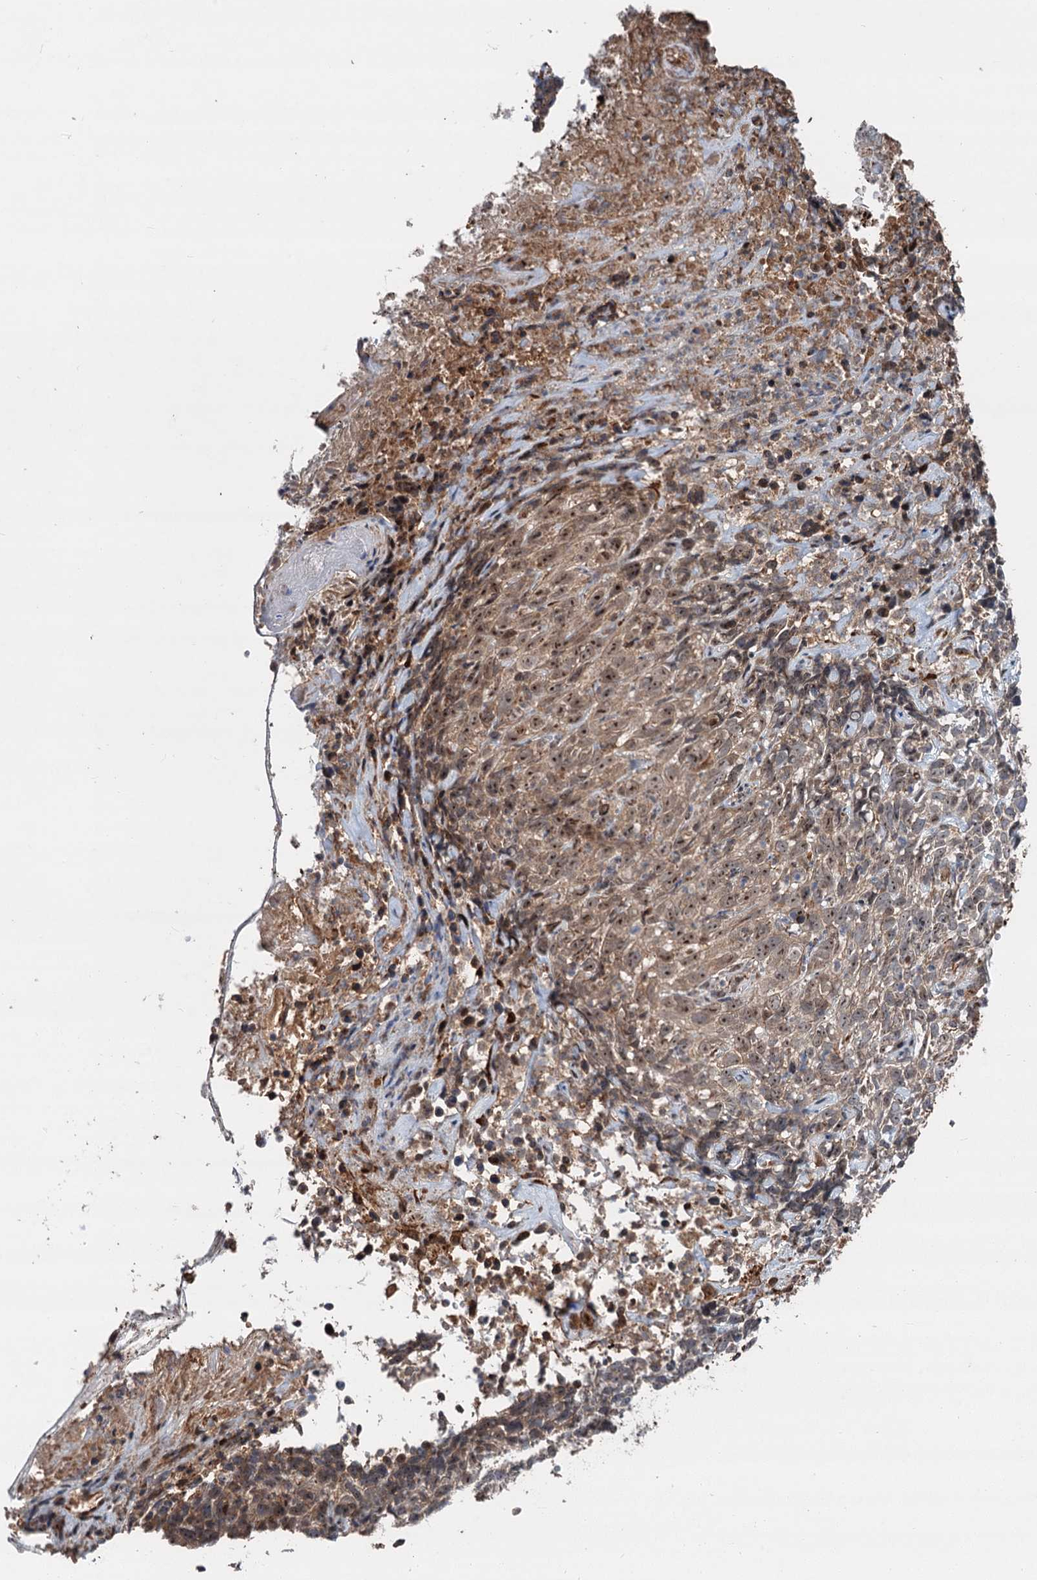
{"staining": {"intensity": "moderate", "quantity": ">75%", "location": "cytoplasmic/membranous,nuclear"}, "tissue": "skin cancer", "cell_type": "Tumor cells", "image_type": "cancer", "snomed": [{"axis": "morphology", "description": "Basal cell carcinoma"}, {"axis": "topography", "description": "Skin"}], "caption": "A high-resolution image shows immunohistochemistry staining of skin cancer (basal cell carcinoma), which displays moderate cytoplasmic/membranous and nuclear expression in approximately >75% of tumor cells.", "gene": "TMA16", "patient": {"sex": "female", "age": 84}}